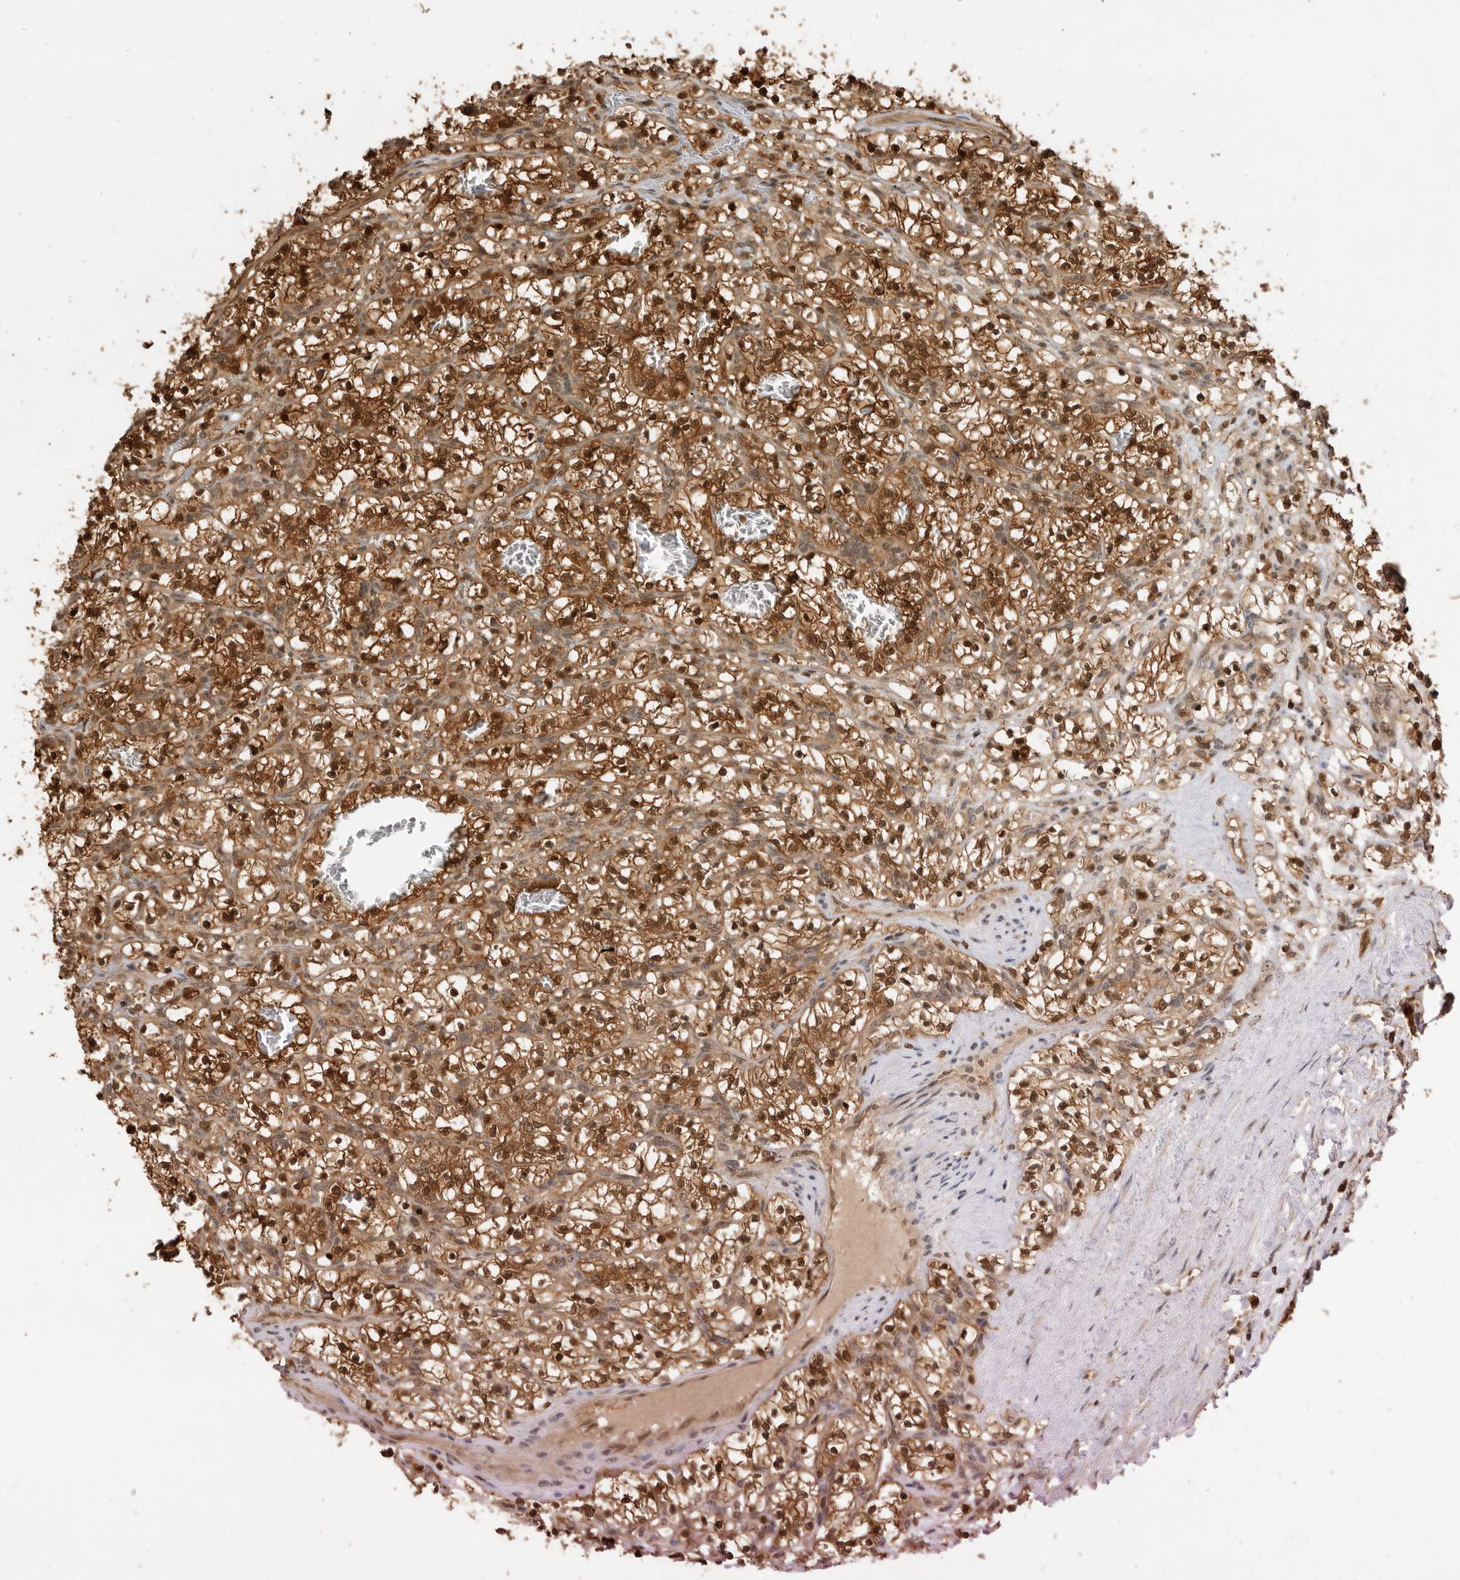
{"staining": {"intensity": "strong", "quantity": ">75%", "location": "cytoplasmic/membranous,nuclear"}, "tissue": "renal cancer", "cell_type": "Tumor cells", "image_type": "cancer", "snomed": [{"axis": "morphology", "description": "Adenocarcinoma, NOS"}, {"axis": "topography", "description": "Kidney"}], "caption": "Brown immunohistochemical staining in human renal cancer shows strong cytoplasmic/membranous and nuclear positivity in approximately >75% of tumor cells.", "gene": "ADPRS", "patient": {"sex": "female", "age": 57}}